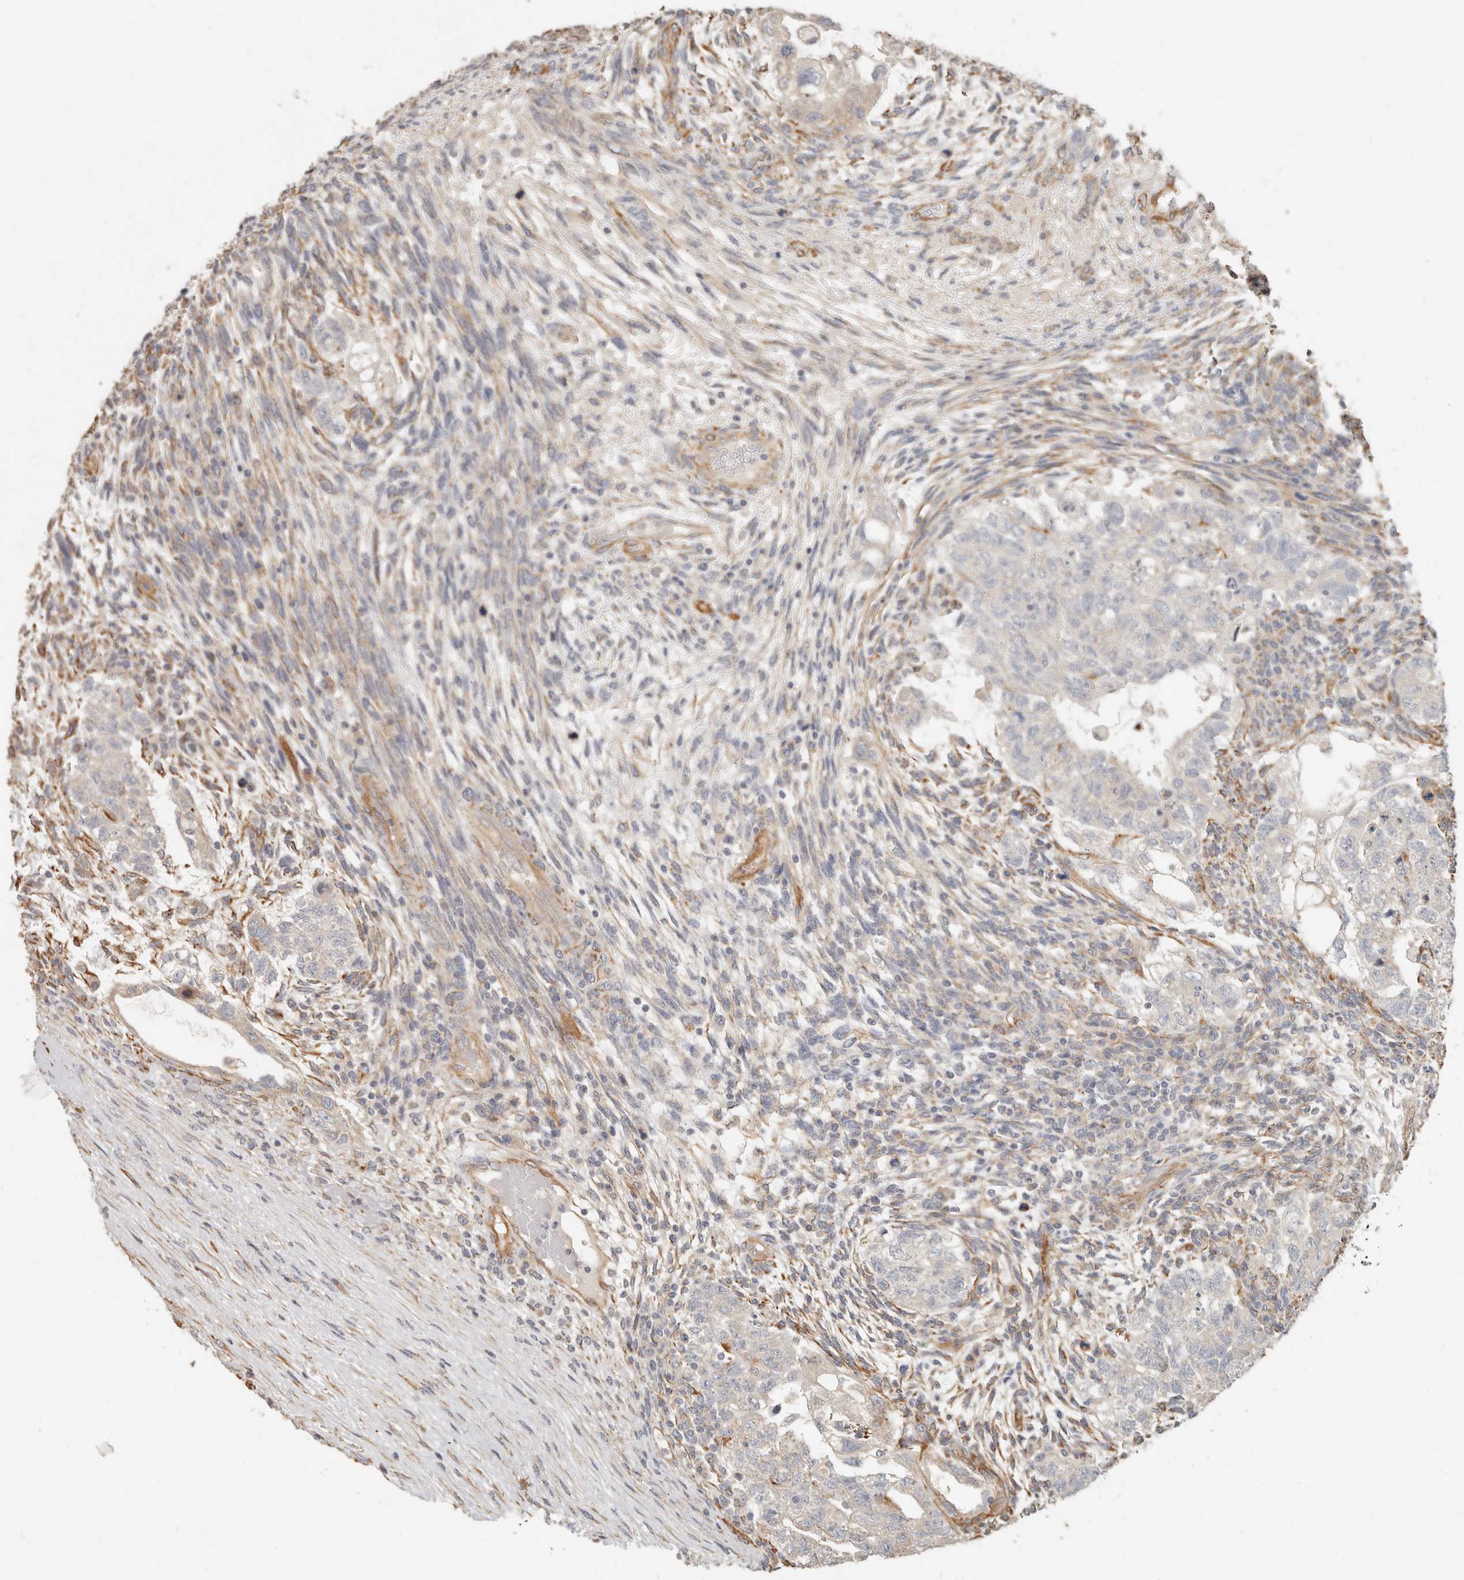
{"staining": {"intensity": "negative", "quantity": "none", "location": "none"}, "tissue": "testis cancer", "cell_type": "Tumor cells", "image_type": "cancer", "snomed": [{"axis": "morphology", "description": "Normal tissue, NOS"}, {"axis": "morphology", "description": "Carcinoma, Embryonal, NOS"}, {"axis": "topography", "description": "Testis"}], "caption": "Immunohistochemistry (IHC) micrograph of neoplastic tissue: embryonal carcinoma (testis) stained with DAB demonstrates no significant protein positivity in tumor cells.", "gene": "SPRING1", "patient": {"sex": "male", "age": 36}}